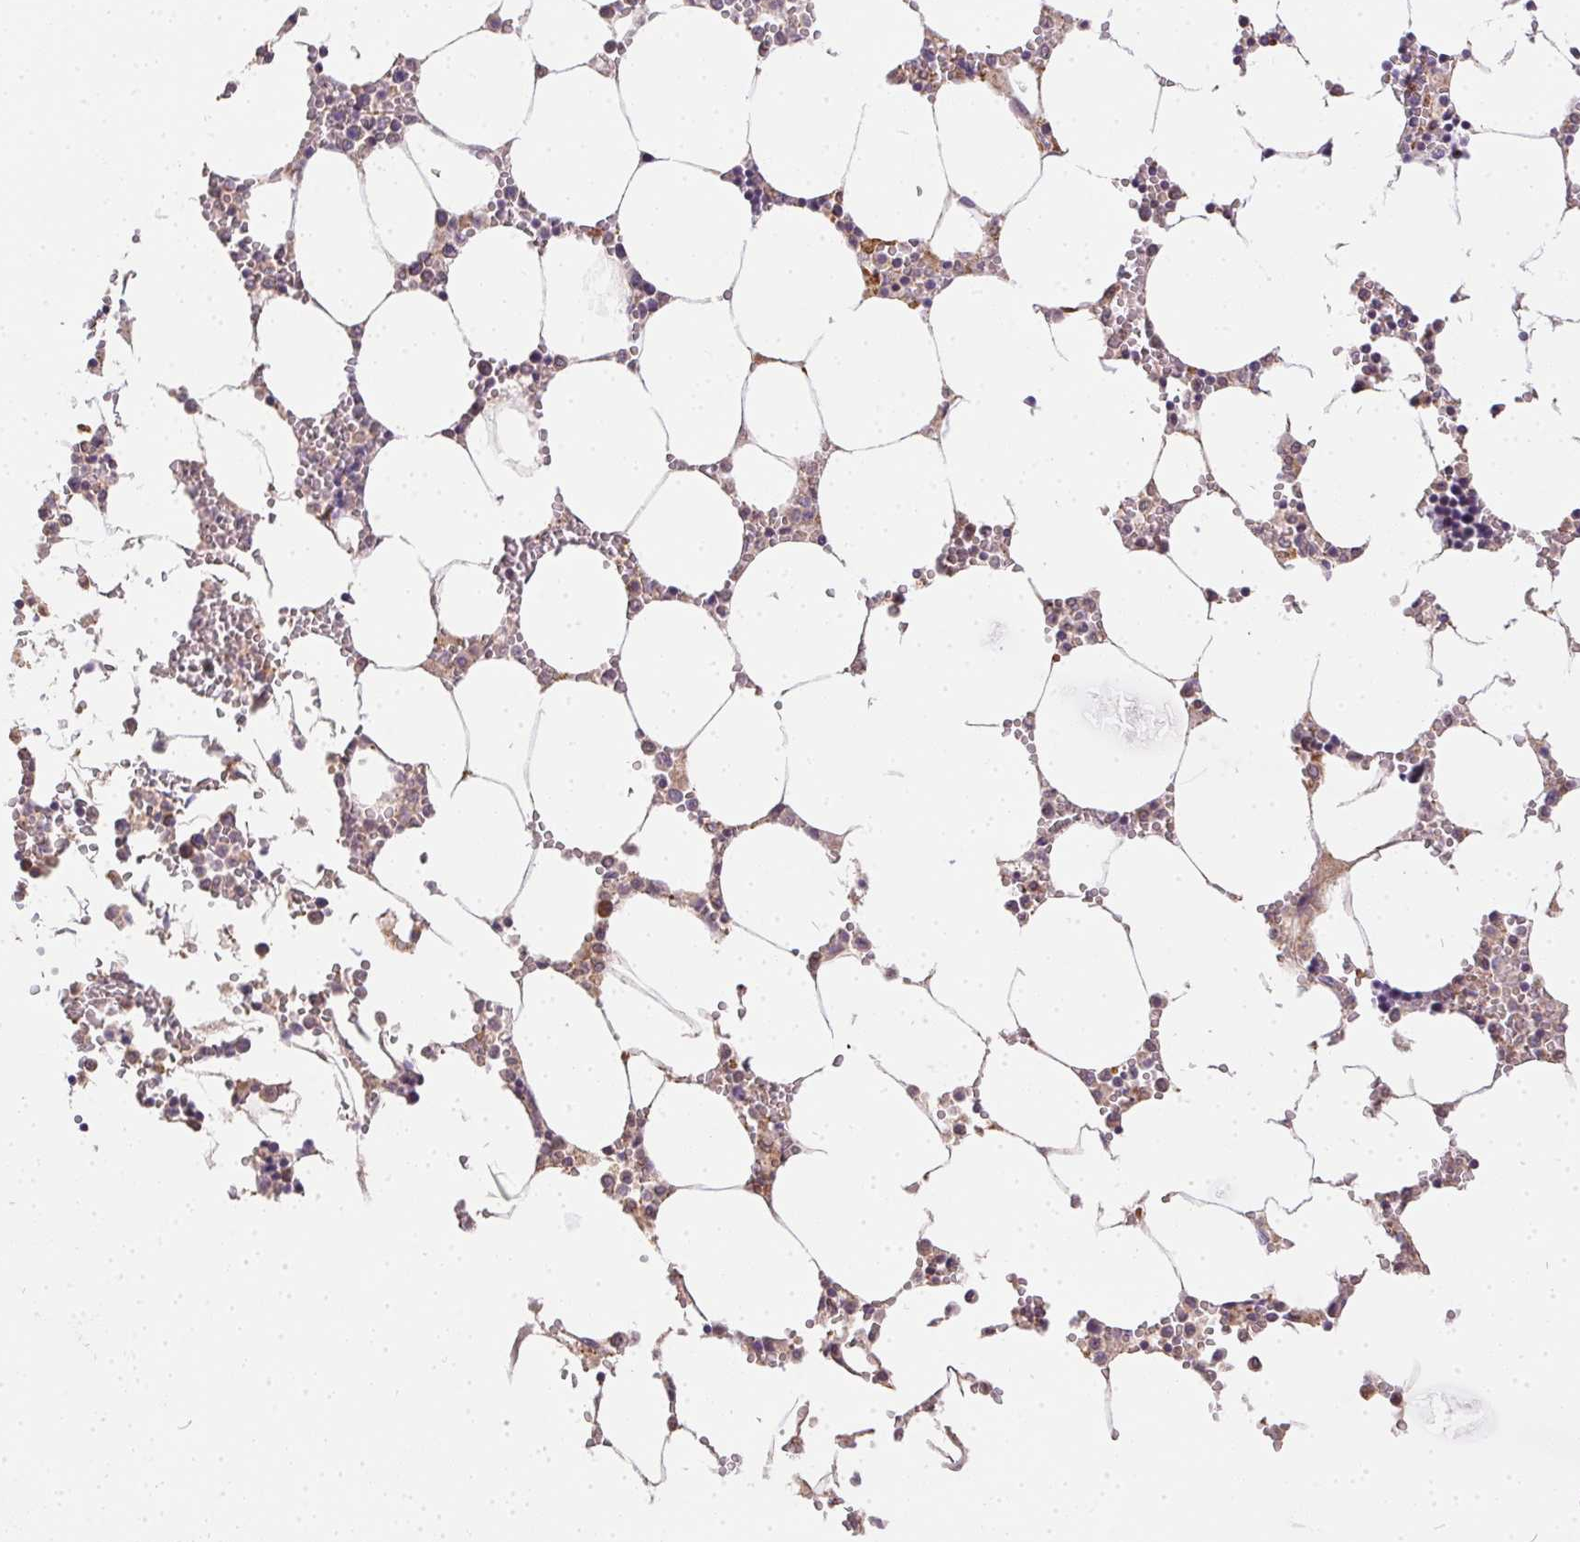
{"staining": {"intensity": "weak", "quantity": "<25%", "location": "cytoplasmic/membranous"}, "tissue": "bone marrow", "cell_type": "Hematopoietic cells", "image_type": "normal", "snomed": [{"axis": "morphology", "description": "Normal tissue, NOS"}, {"axis": "topography", "description": "Bone marrow"}], "caption": "Immunohistochemistry (IHC) image of unremarkable human bone marrow stained for a protein (brown), which exhibits no staining in hematopoietic cells.", "gene": "REV3L", "patient": {"sex": "male", "age": 54}}